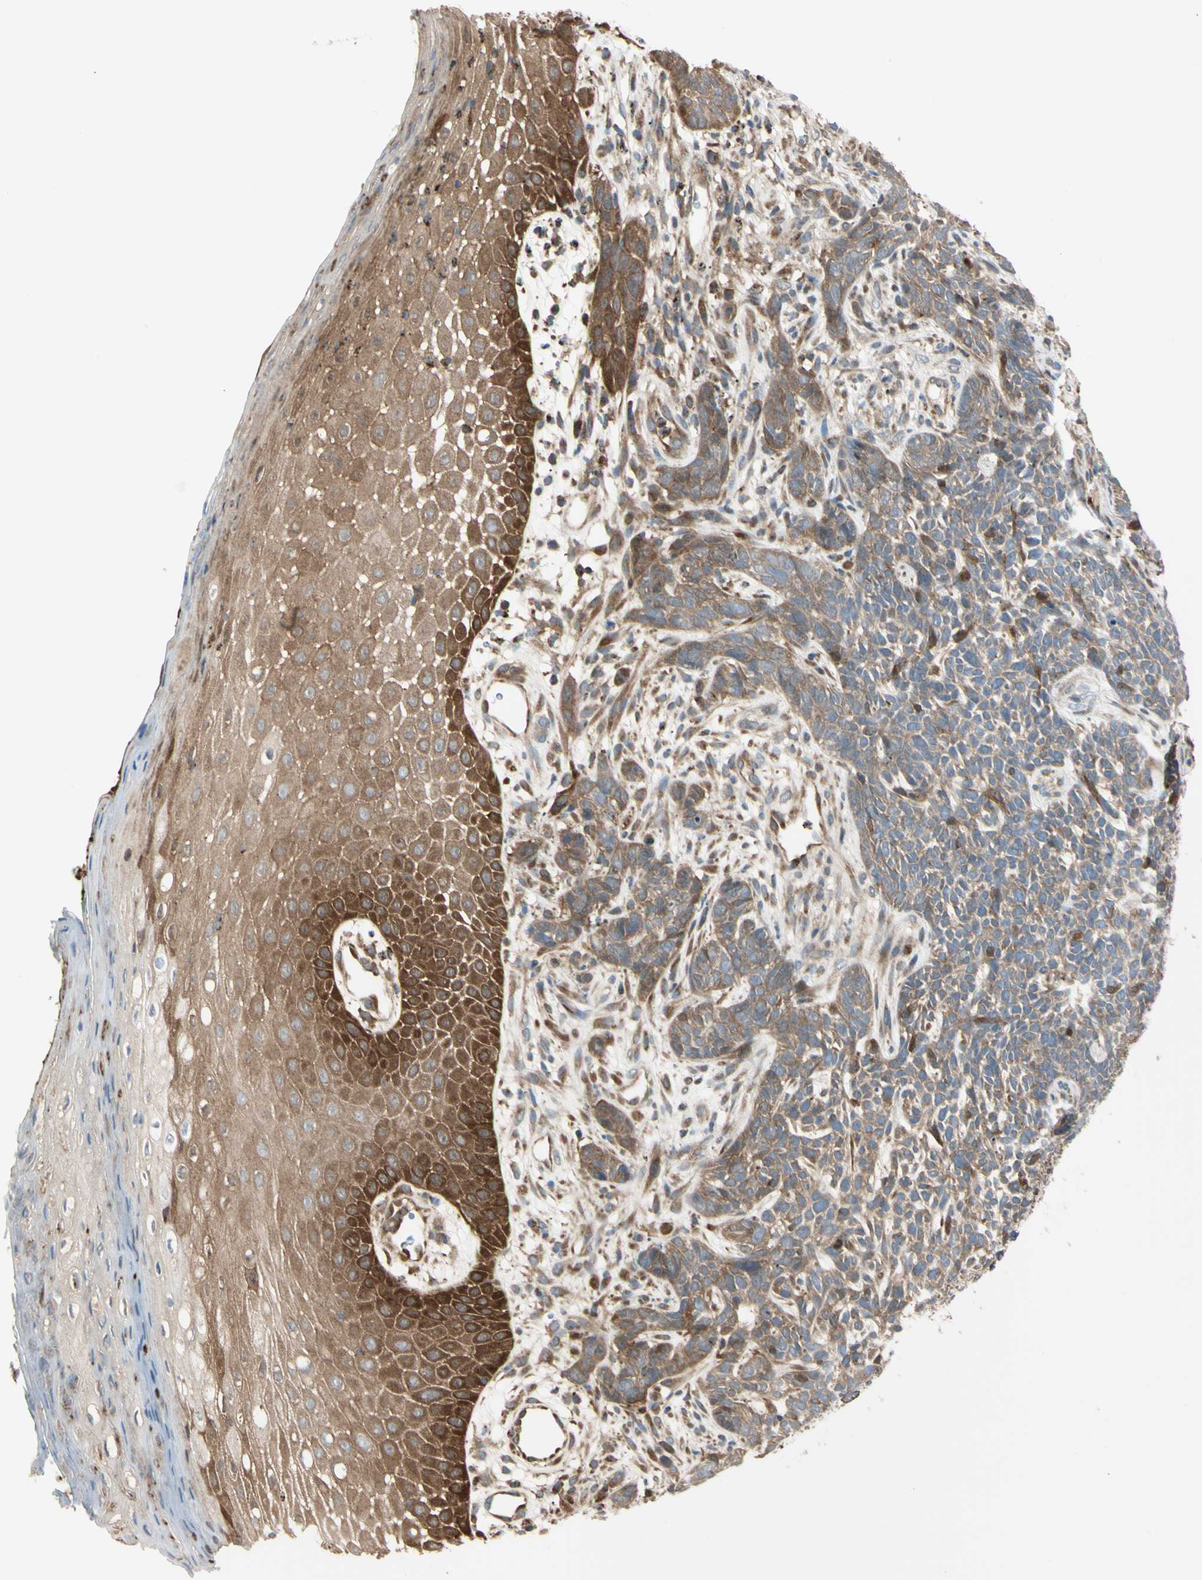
{"staining": {"intensity": "weak", "quantity": ">75%", "location": "cytoplasmic/membranous"}, "tissue": "skin cancer", "cell_type": "Tumor cells", "image_type": "cancer", "snomed": [{"axis": "morphology", "description": "Basal cell carcinoma"}, {"axis": "topography", "description": "Skin"}], "caption": "Protein staining by IHC exhibits weak cytoplasmic/membranous expression in about >75% of tumor cells in skin cancer (basal cell carcinoma).", "gene": "EIF5A", "patient": {"sex": "female", "age": 84}}